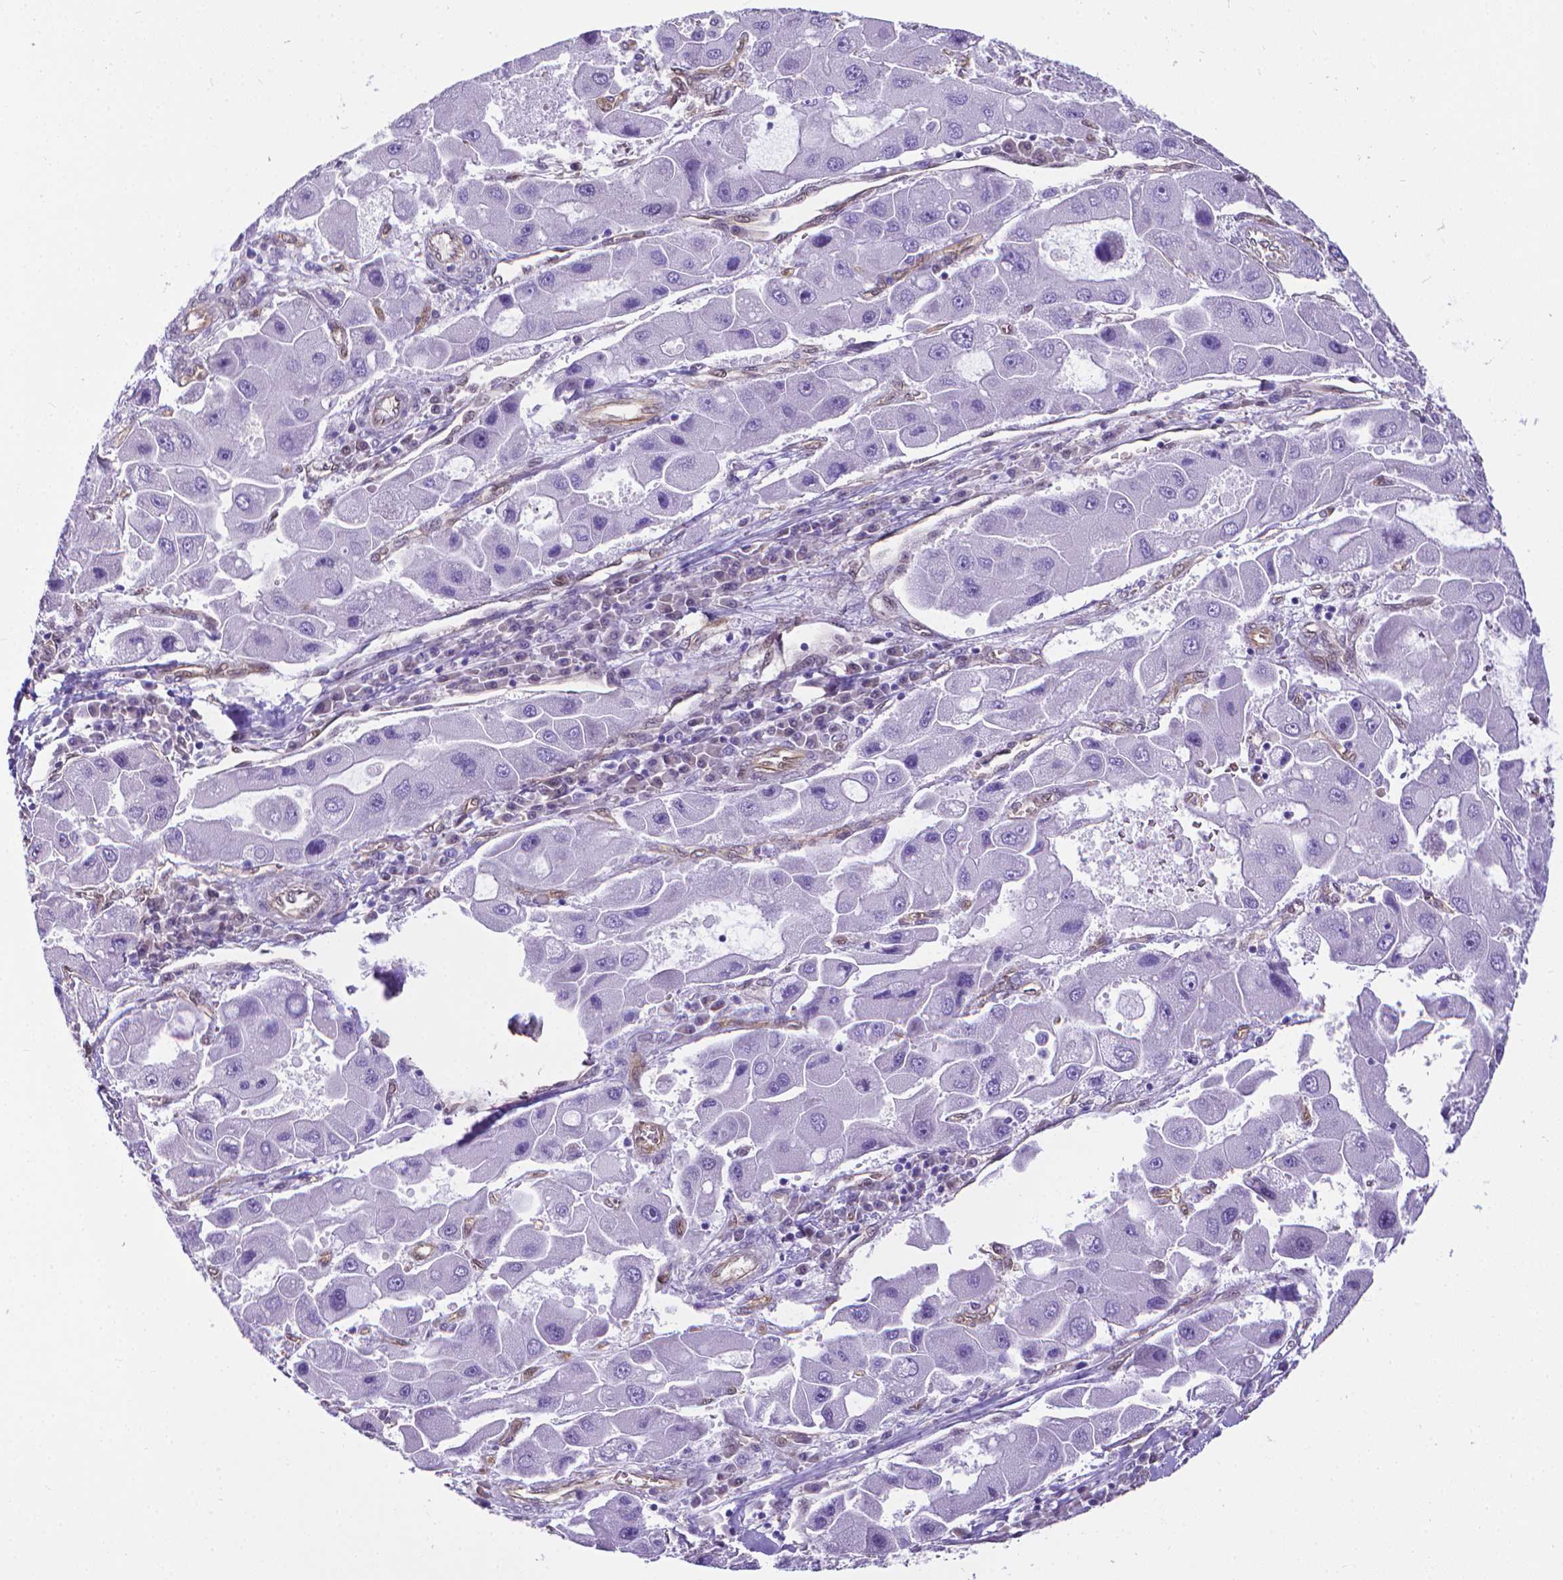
{"staining": {"intensity": "negative", "quantity": "none", "location": "none"}, "tissue": "liver cancer", "cell_type": "Tumor cells", "image_type": "cancer", "snomed": [{"axis": "morphology", "description": "Carcinoma, Hepatocellular, NOS"}, {"axis": "topography", "description": "Liver"}], "caption": "There is no significant expression in tumor cells of liver hepatocellular carcinoma.", "gene": "CLIC4", "patient": {"sex": "male", "age": 24}}